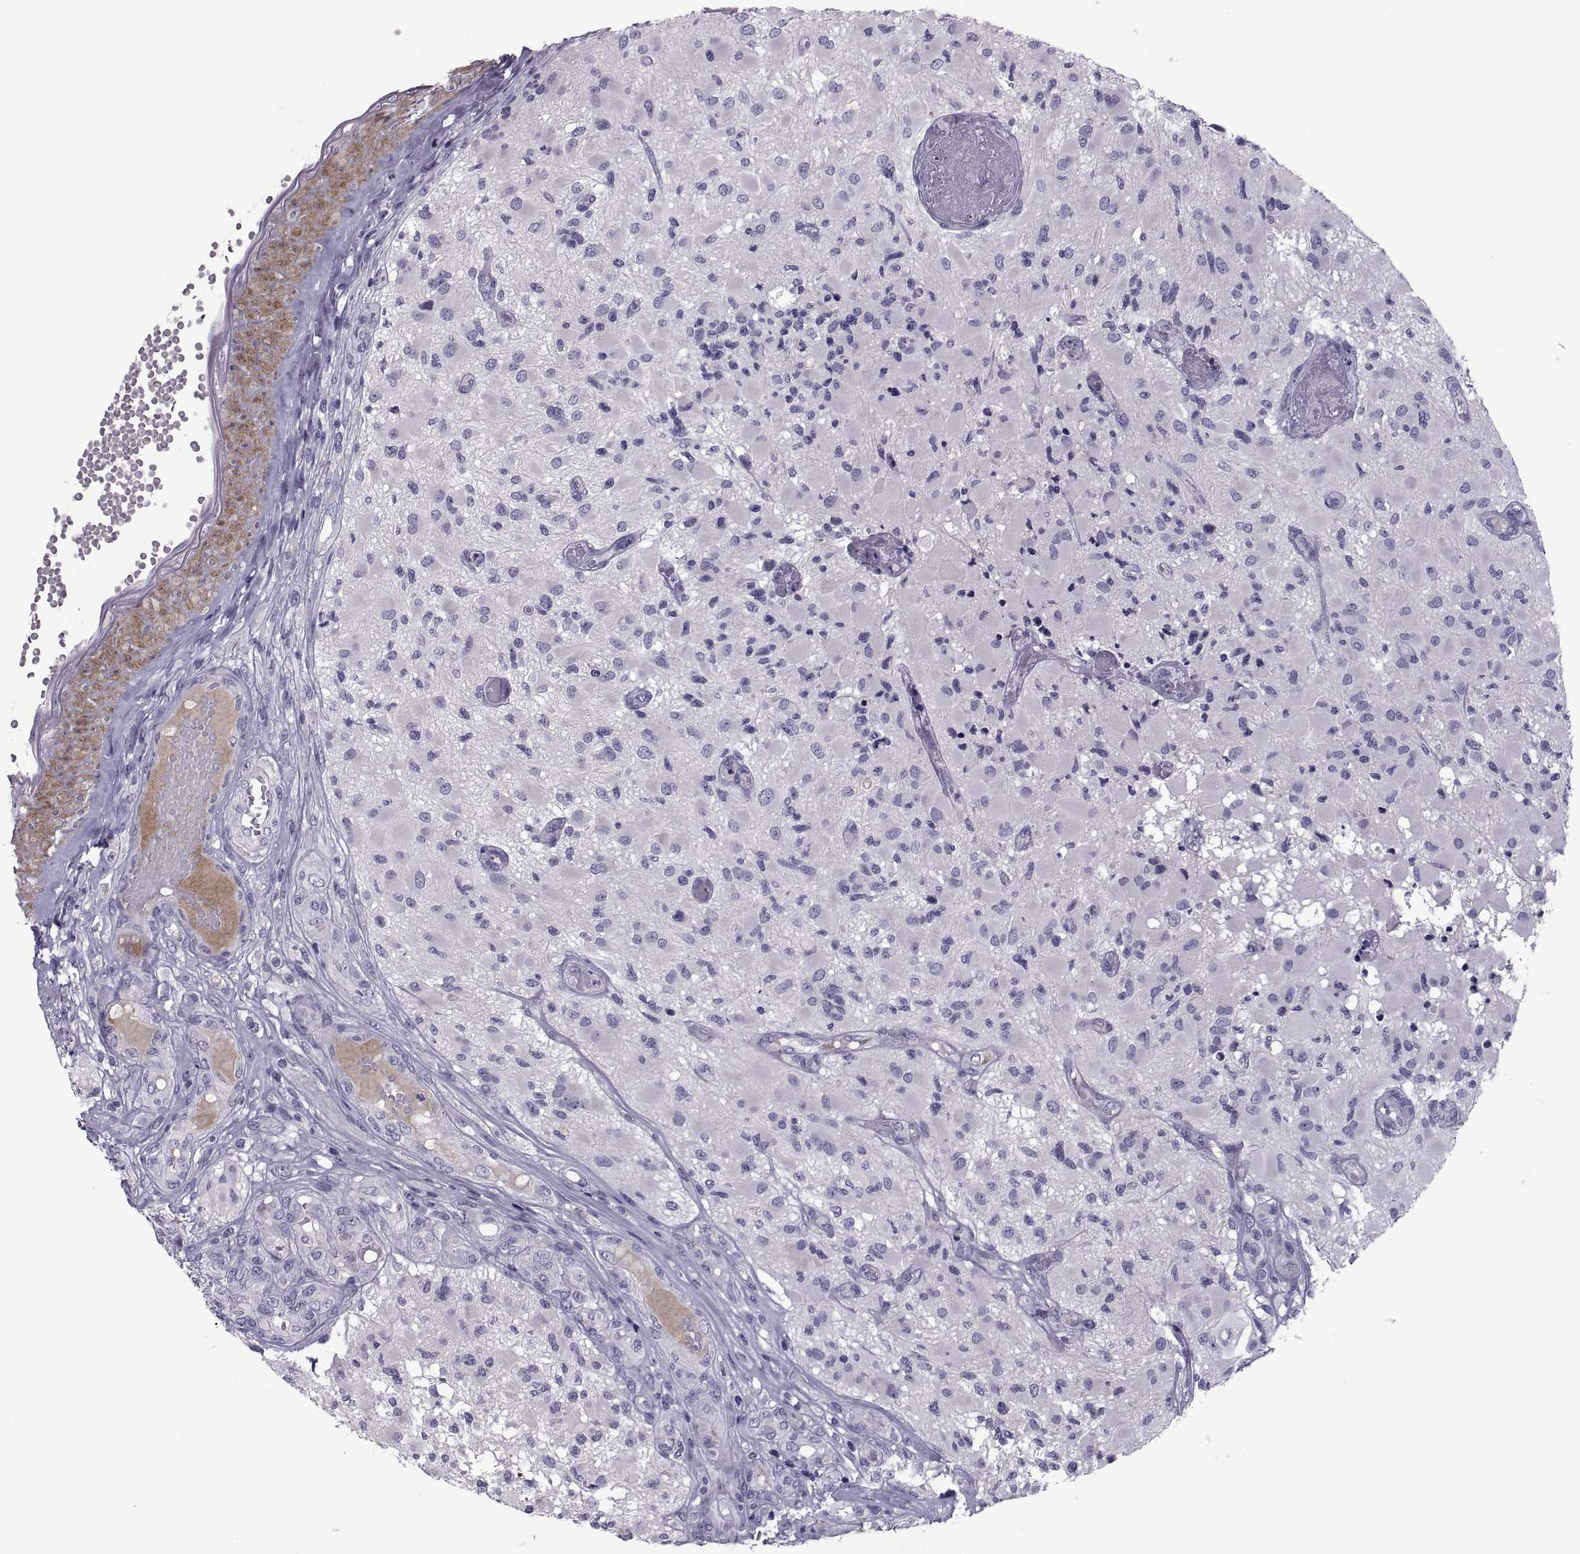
{"staining": {"intensity": "negative", "quantity": "none", "location": "none"}, "tissue": "glioma", "cell_type": "Tumor cells", "image_type": "cancer", "snomed": [{"axis": "morphology", "description": "Glioma, malignant, High grade"}, {"axis": "topography", "description": "Brain"}], "caption": "Immunohistochemistry of glioma shows no staining in tumor cells. (IHC, brightfield microscopy, high magnification).", "gene": "PDZRN4", "patient": {"sex": "female", "age": 63}}